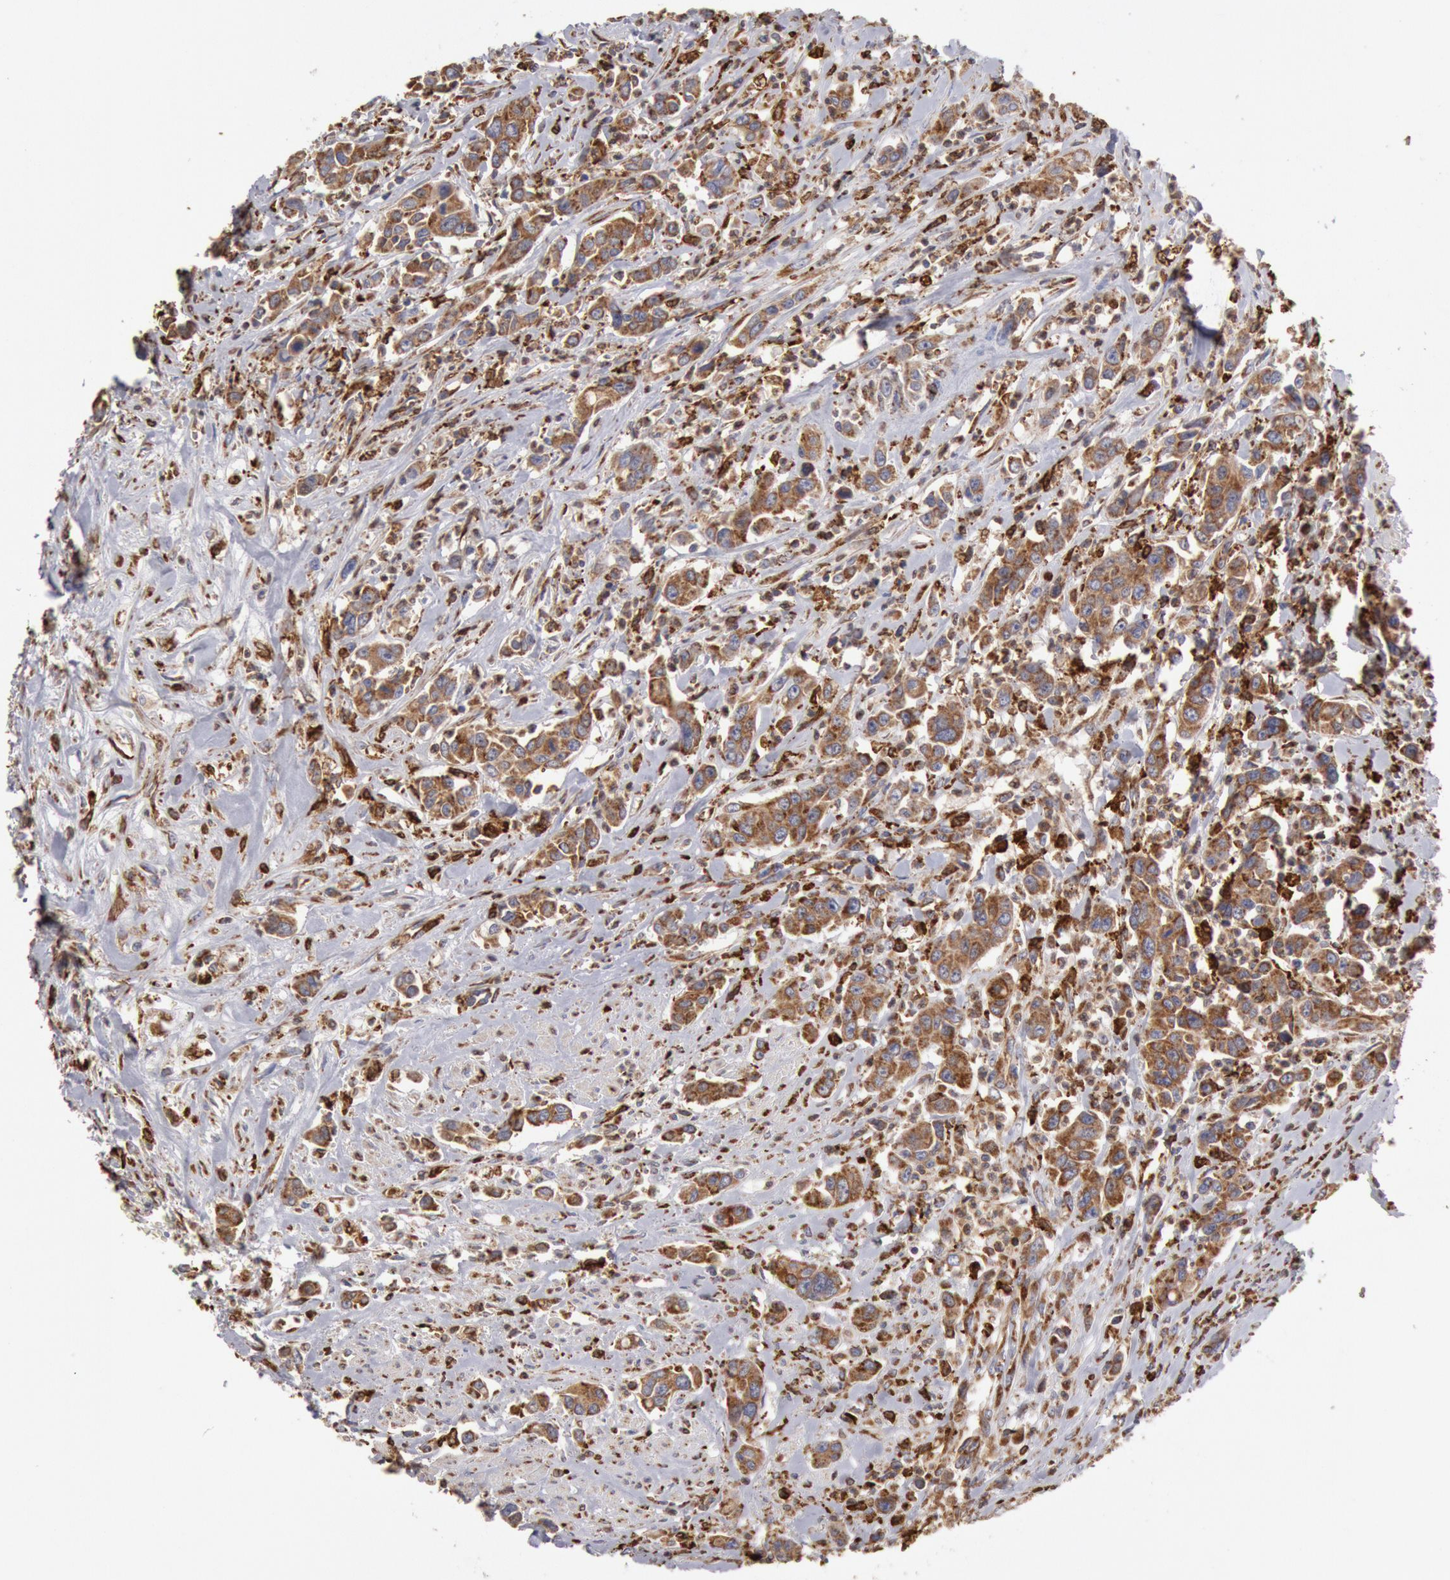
{"staining": {"intensity": "moderate", "quantity": ">75%", "location": "cytoplasmic/membranous"}, "tissue": "urothelial cancer", "cell_type": "Tumor cells", "image_type": "cancer", "snomed": [{"axis": "morphology", "description": "Urothelial carcinoma, High grade"}, {"axis": "topography", "description": "Urinary bladder"}], "caption": "Immunohistochemical staining of urothelial cancer shows medium levels of moderate cytoplasmic/membranous protein positivity in approximately >75% of tumor cells.", "gene": "ERP44", "patient": {"sex": "male", "age": 86}}